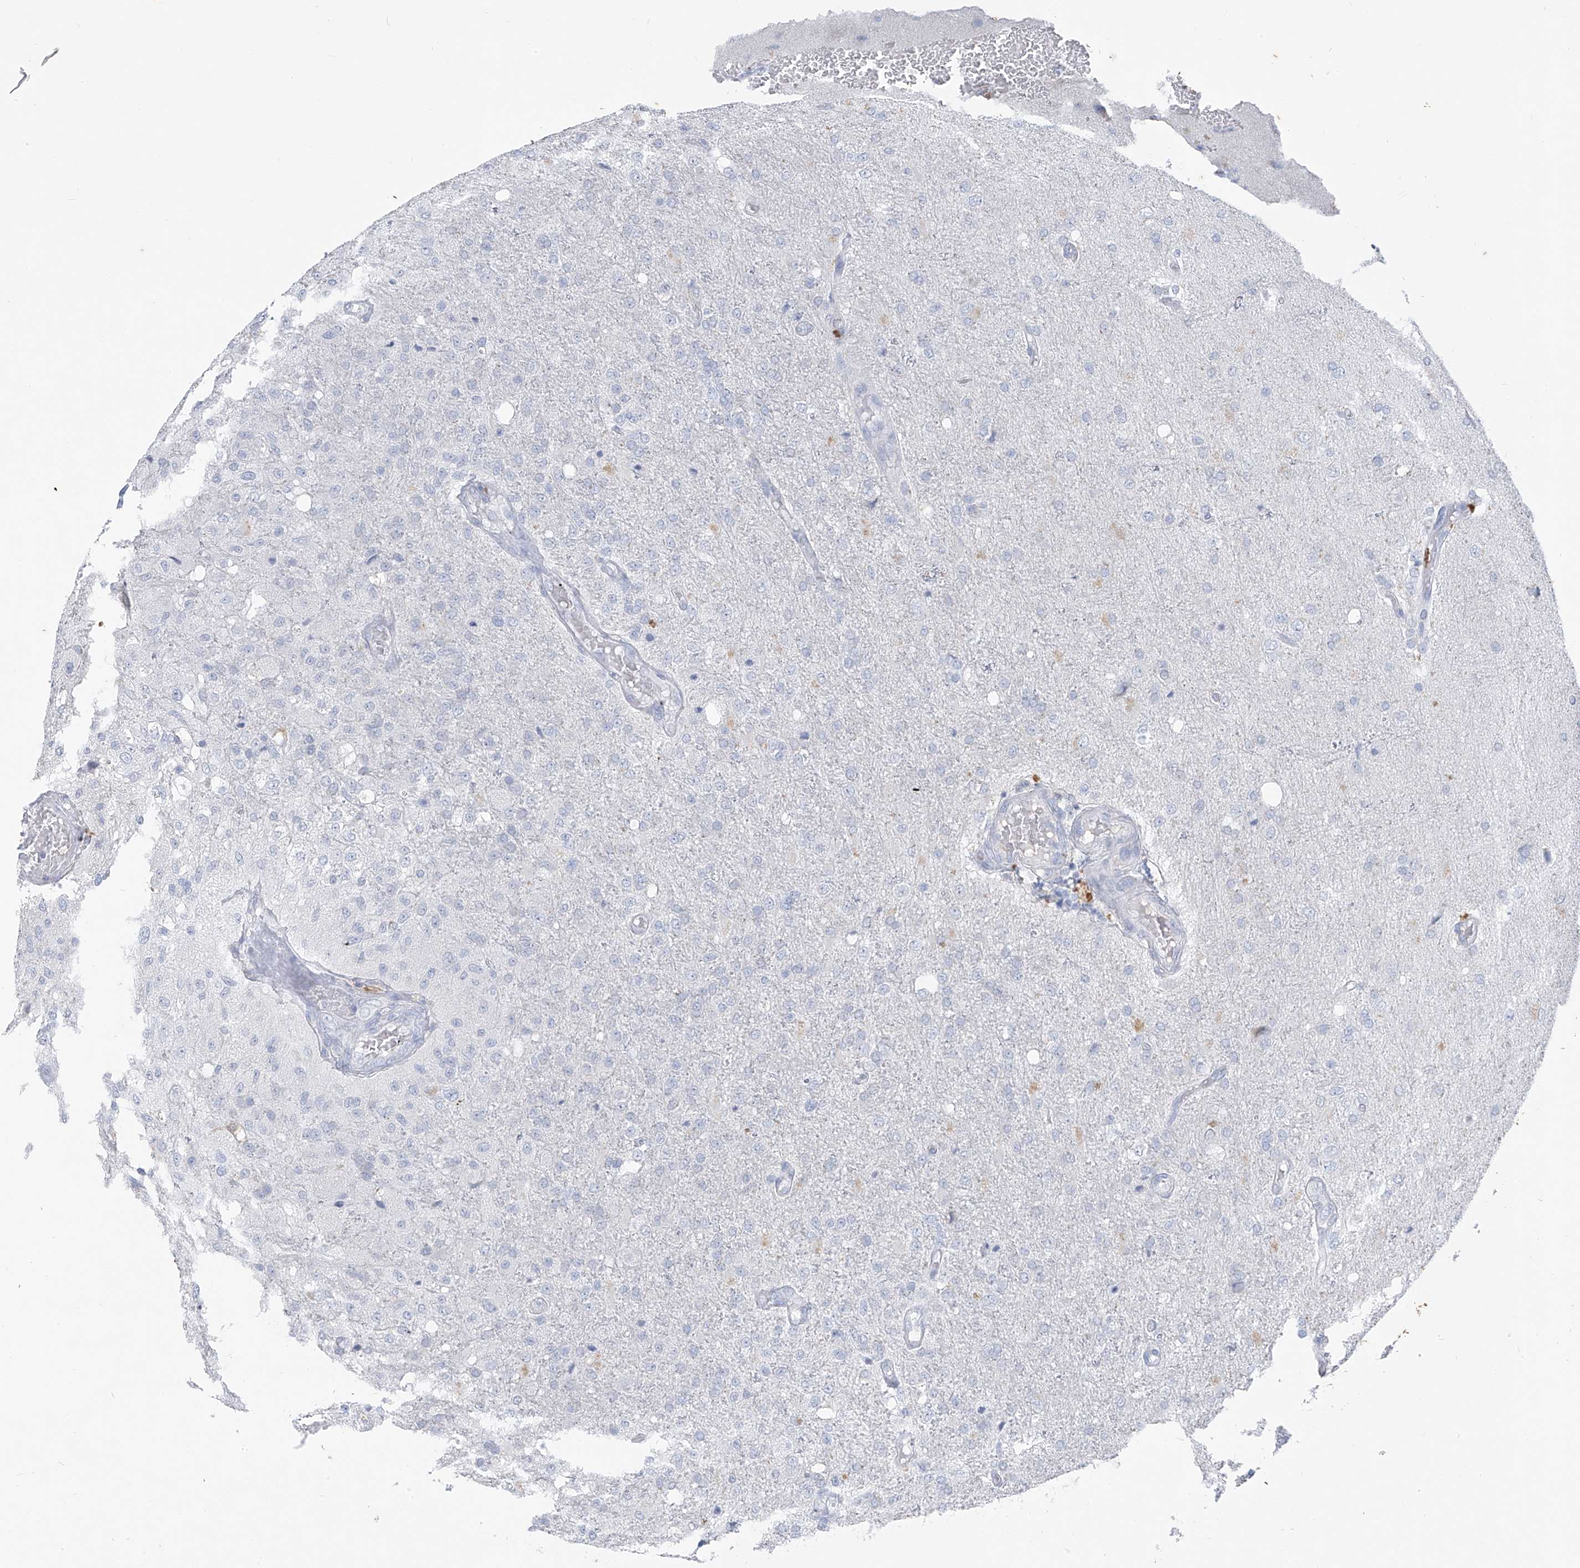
{"staining": {"intensity": "negative", "quantity": "none", "location": "none"}, "tissue": "glioma", "cell_type": "Tumor cells", "image_type": "cancer", "snomed": [{"axis": "morphology", "description": "Normal tissue, NOS"}, {"axis": "morphology", "description": "Glioma, malignant, High grade"}, {"axis": "topography", "description": "Cerebral cortex"}], "caption": "Human glioma stained for a protein using IHC demonstrates no staining in tumor cells.", "gene": "CX3CR1", "patient": {"sex": "male", "age": 77}}